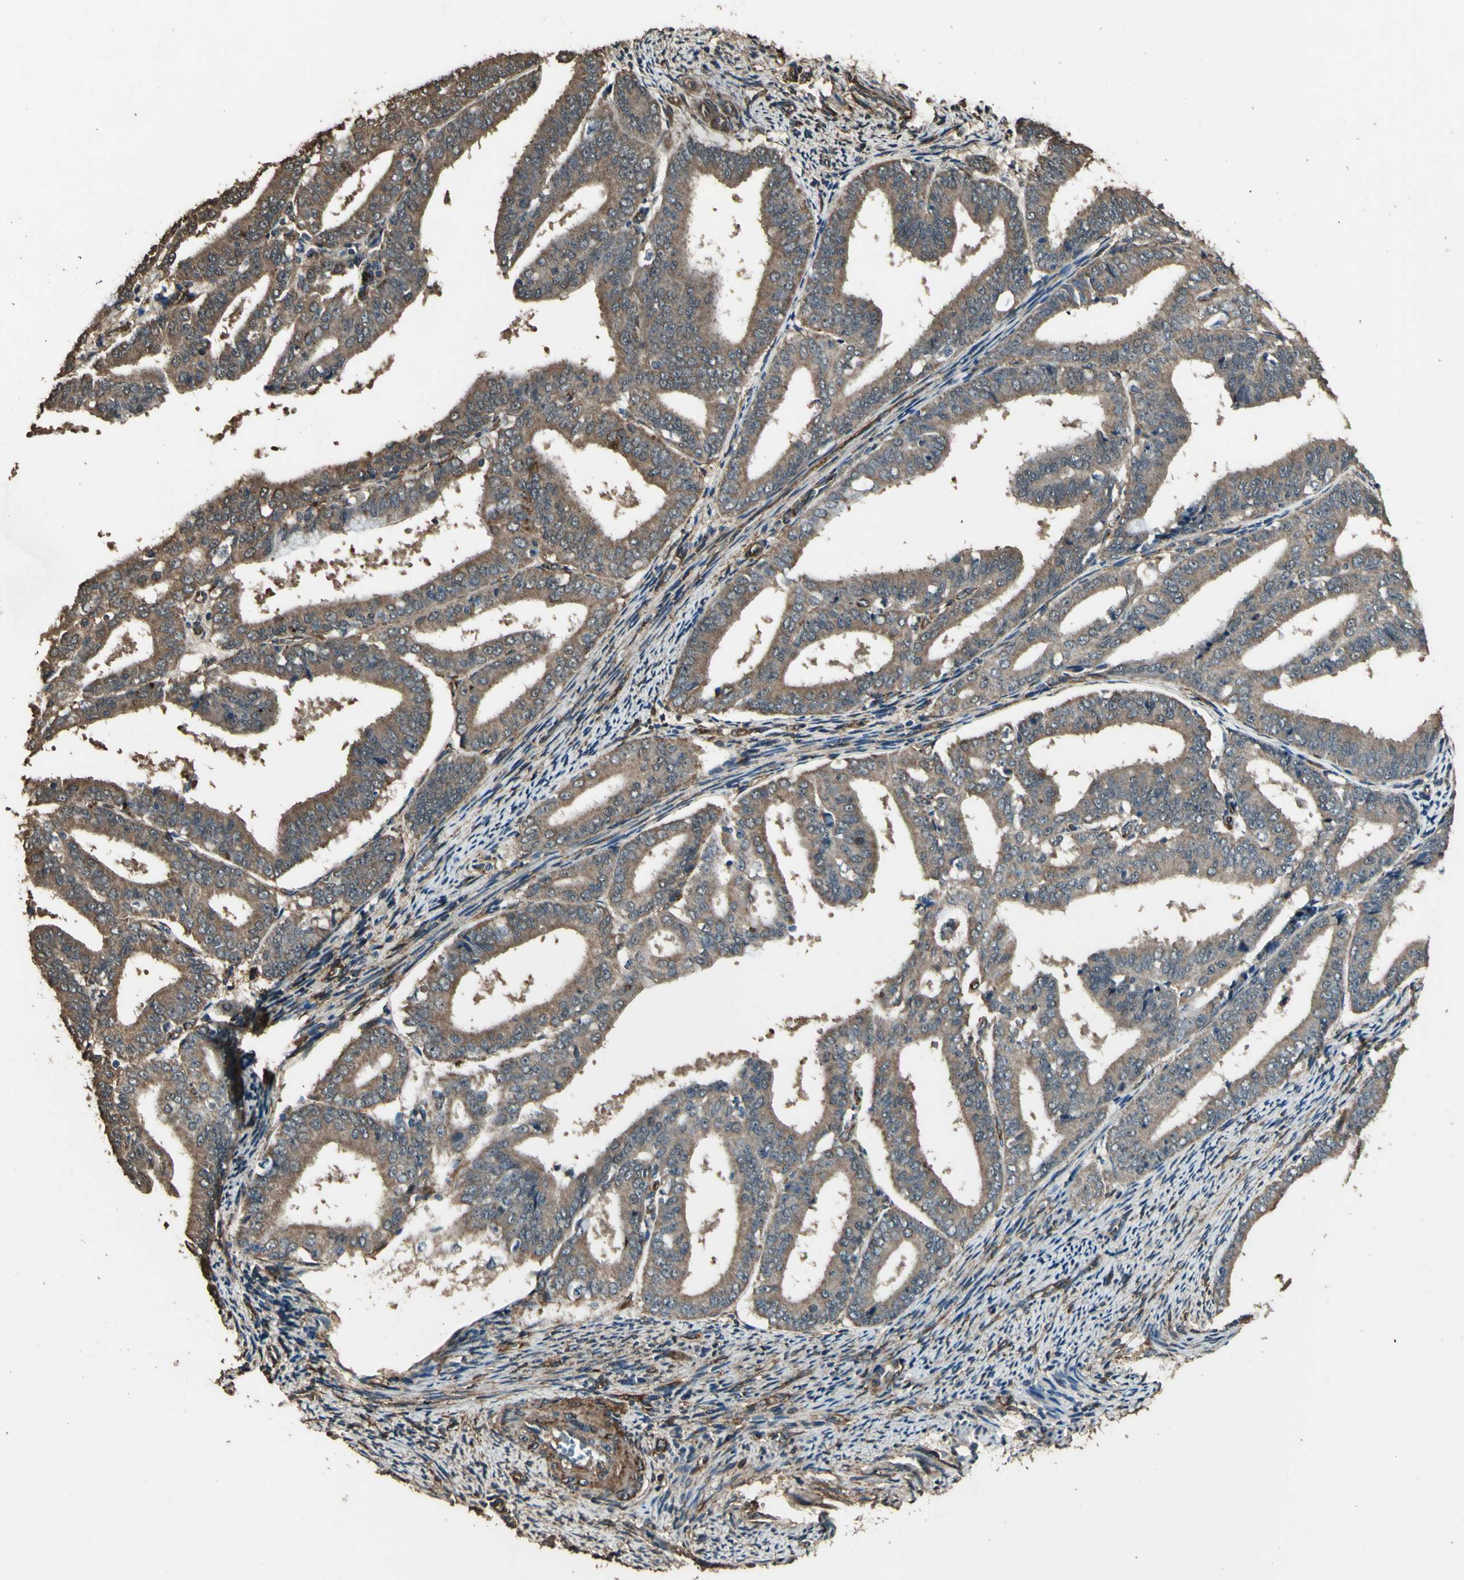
{"staining": {"intensity": "moderate", "quantity": ">75%", "location": "cytoplasmic/membranous"}, "tissue": "endometrial cancer", "cell_type": "Tumor cells", "image_type": "cancer", "snomed": [{"axis": "morphology", "description": "Adenocarcinoma, NOS"}, {"axis": "topography", "description": "Endometrium"}], "caption": "Human adenocarcinoma (endometrial) stained with a protein marker shows moderate staining in tumor cells.", "gene": "TSPO", "patient": {"sex": "female", "age": 63}}